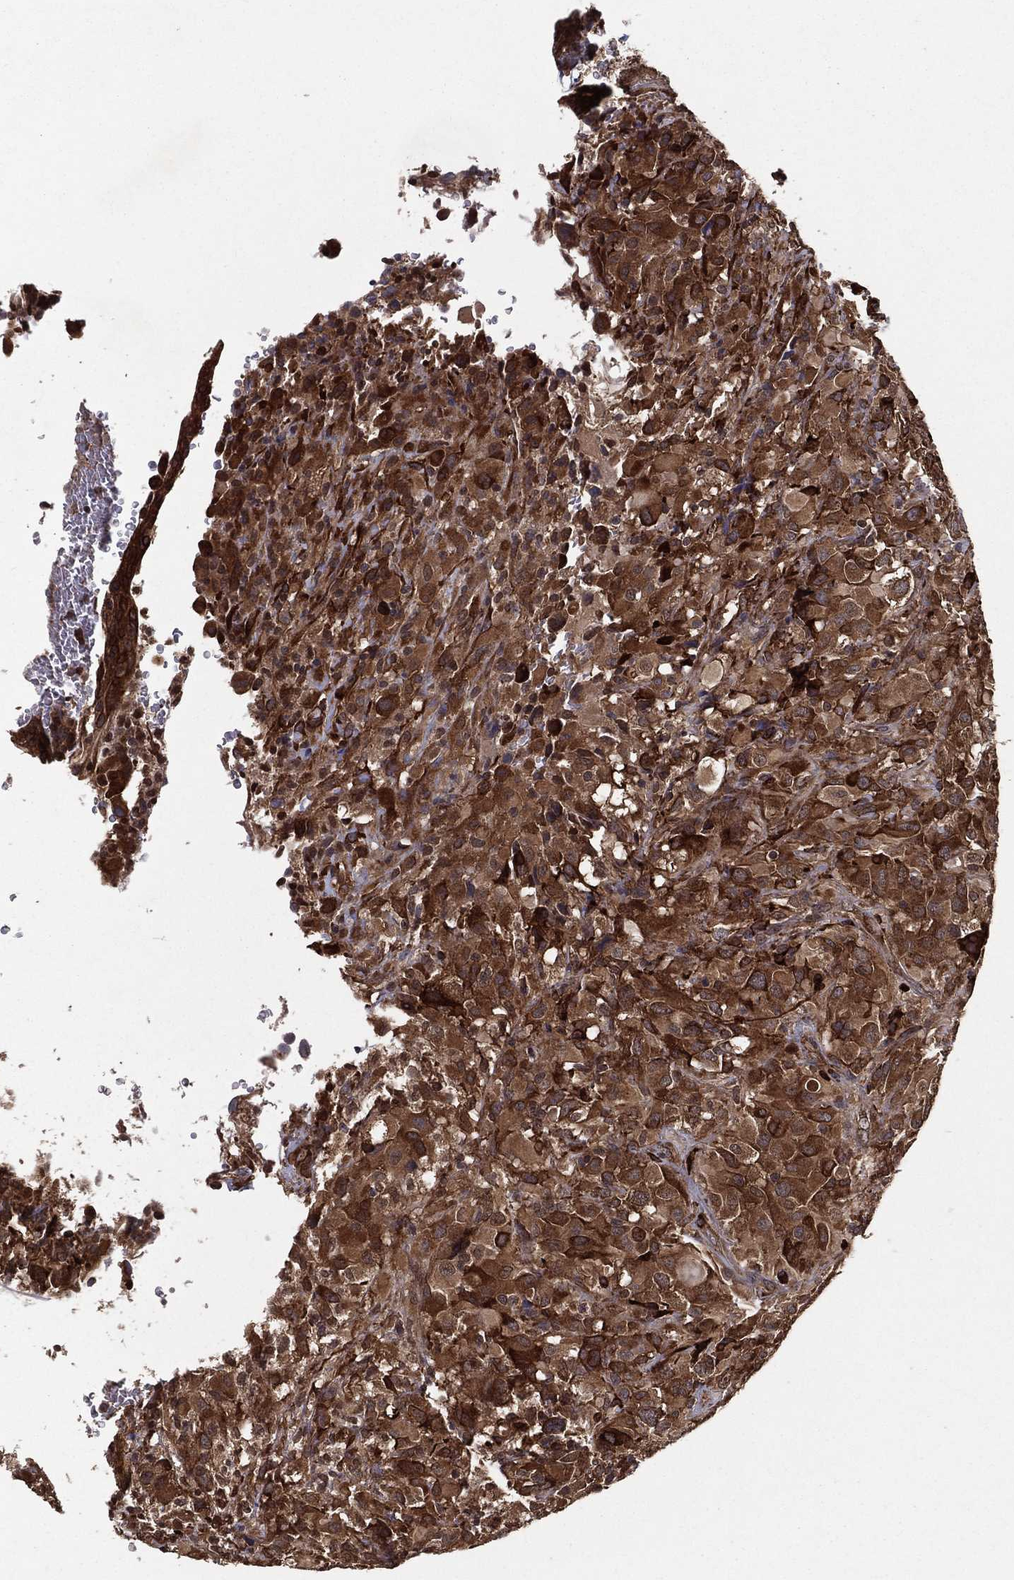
{"staining": {"intensity": "moderate", "quantity": ">75%", "location": "cytoplasmic/membranous"}, "tissue": "glioma", "cell_type": "Tumor cells", "image_type": "cancer", "snomed": [{"axis": "morphology", "description": "Glioma, malignant, High grade"}, {"axis": "topography", "description": "Cerebral cortex"}], "caption": "Immunohistochemistry staining of high-grade glioma (malignant), which shows medium levels of moderate cytoplasmic/membranous positivity in approximately >75% of tumor cells indicating moderate cytoplasmic/membranous protein staining. The staining was performed using DAB (brown) for protein detection and nuclei were counterstained in hematoxylin (blue).", "gene": "CERS2", "patient": {"sex": "male", "age": 35}}